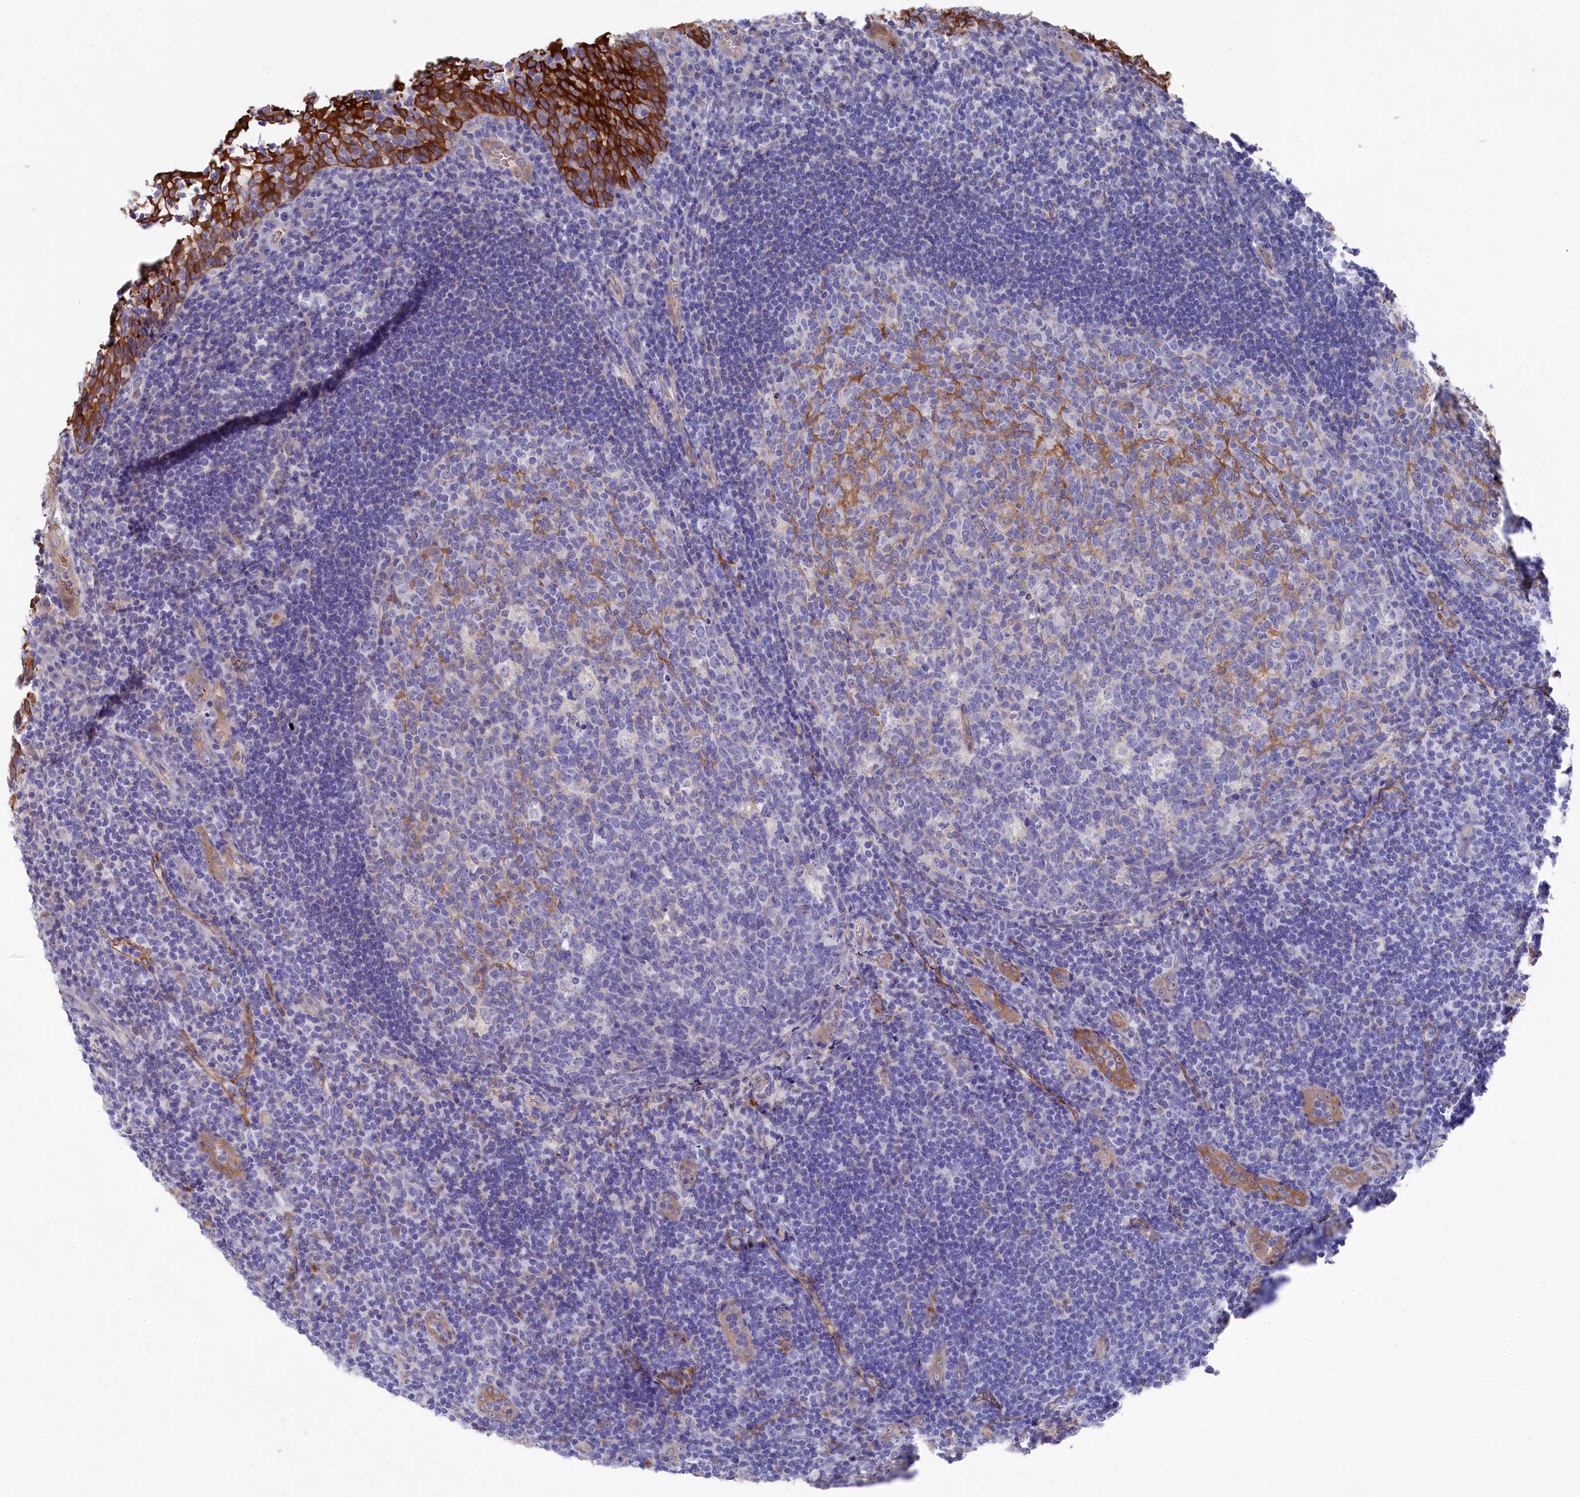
{"staining": {"intensity": "weak", "quantity": "<25%", "location": "cytoplasmic/membranous"}, "tissue": "tonsil", "cell_type": "Germinal center cells", "image_type": "normal", "snomed": [{"axis": "morphology", "description": "Normal tissue, NOS"}, {"axis": "topography", "description": "Tonsil"}], "caption": "There is no significant expression in germinal center cells of tonsil. (IHC, brightfield microscopy, high magnification).", "gene": "LHFPL4", "patient": {"sex": "male", "age": 17}}